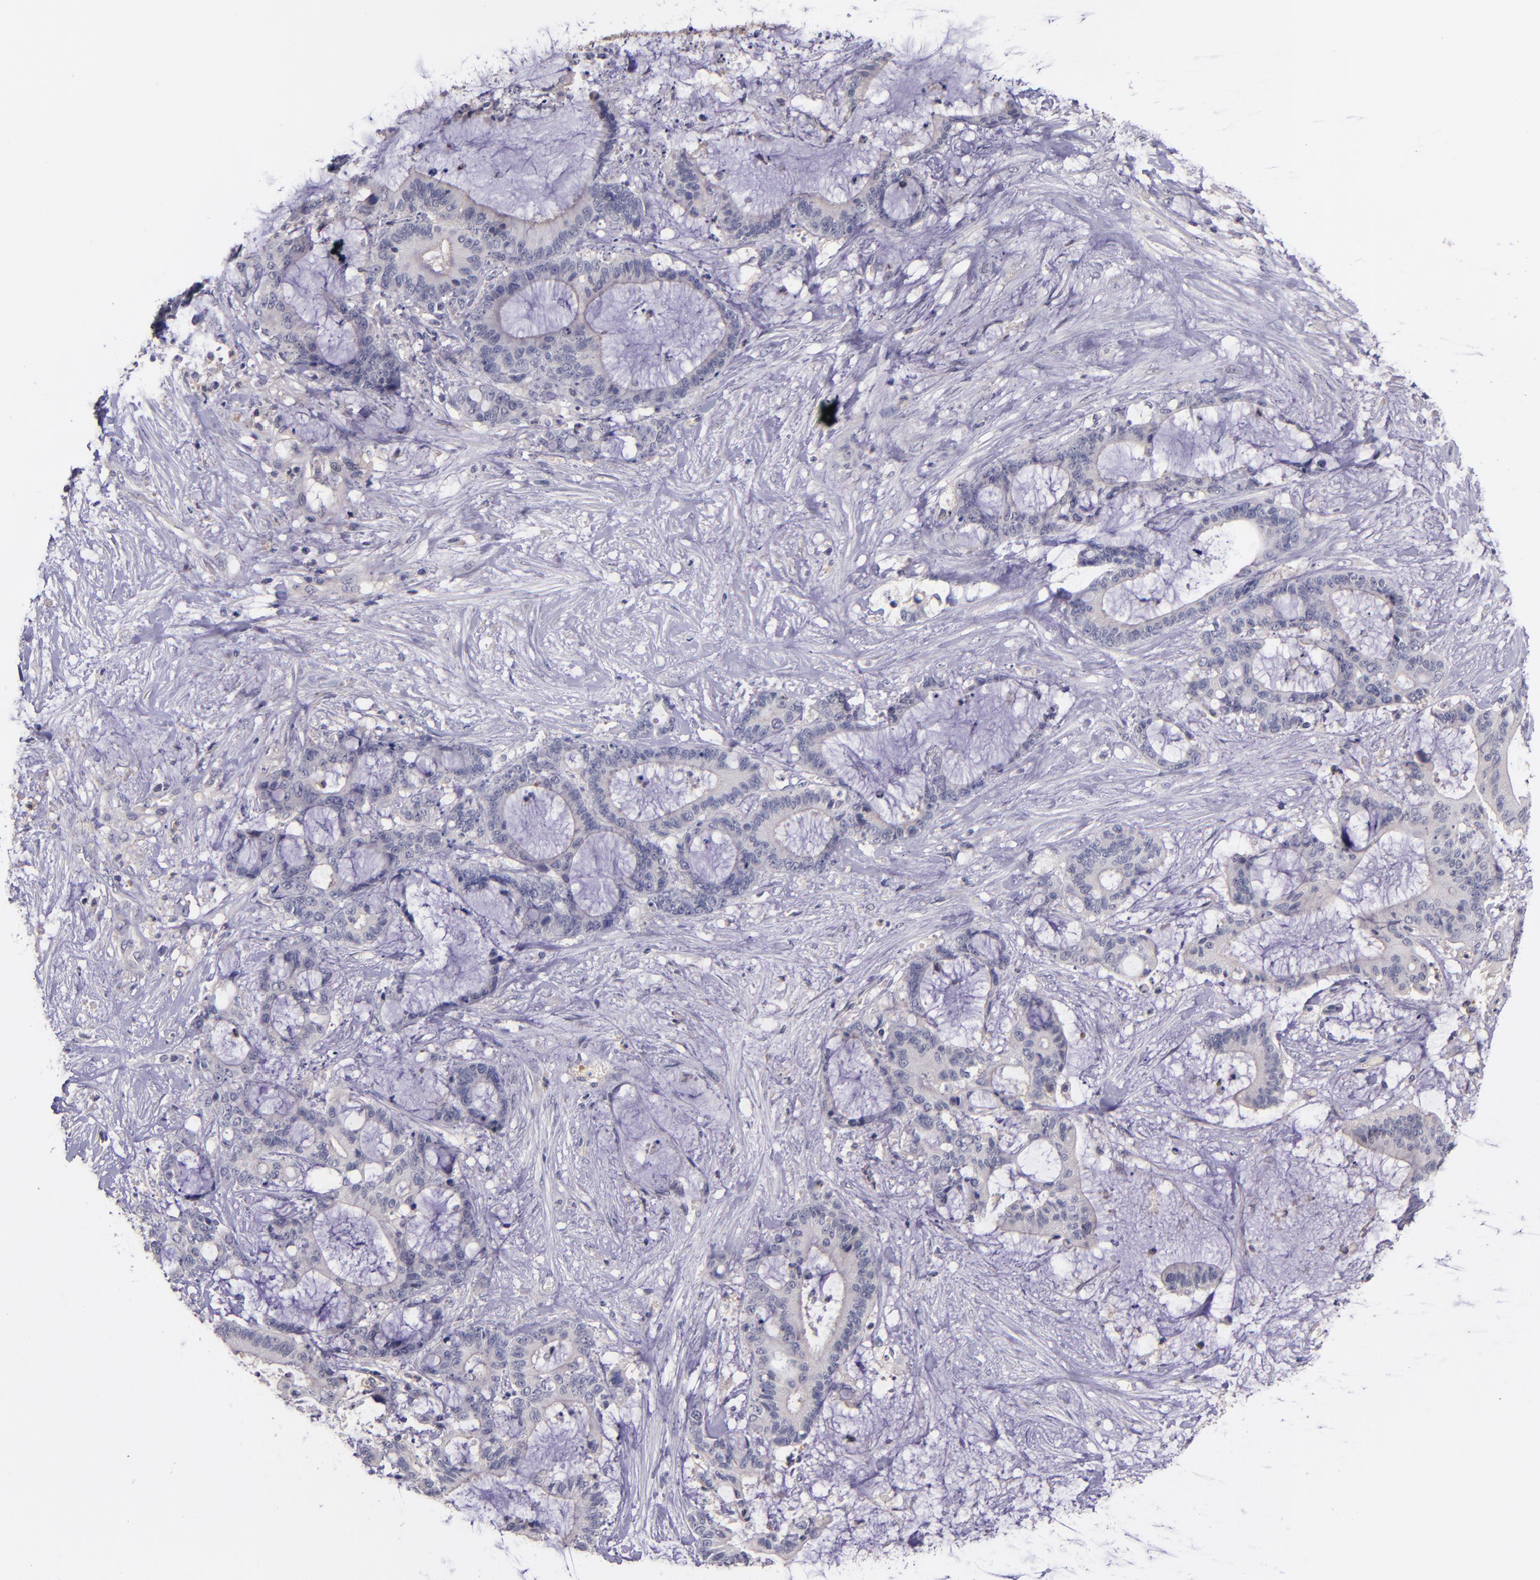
{"staining": {"intensity": "negative", "quantity": "none", "location": "none"}, "tissue": "liver cancer", "cell_type": "Tumor cells", "image_type": "cancer", "snomed": [{"axis": "morphology", "description": "Cholangiocarcinoma"}, {"axis": "topography", "description": "Liver"}], "caption": "Human liver cancer (cholangiocarcinoma) stained for a protein using immunohistochemistry (IHC) exhibits no staining in tumor cells.", "gene": "RBP4", "patient": {"sex": "female", "age": 73}}